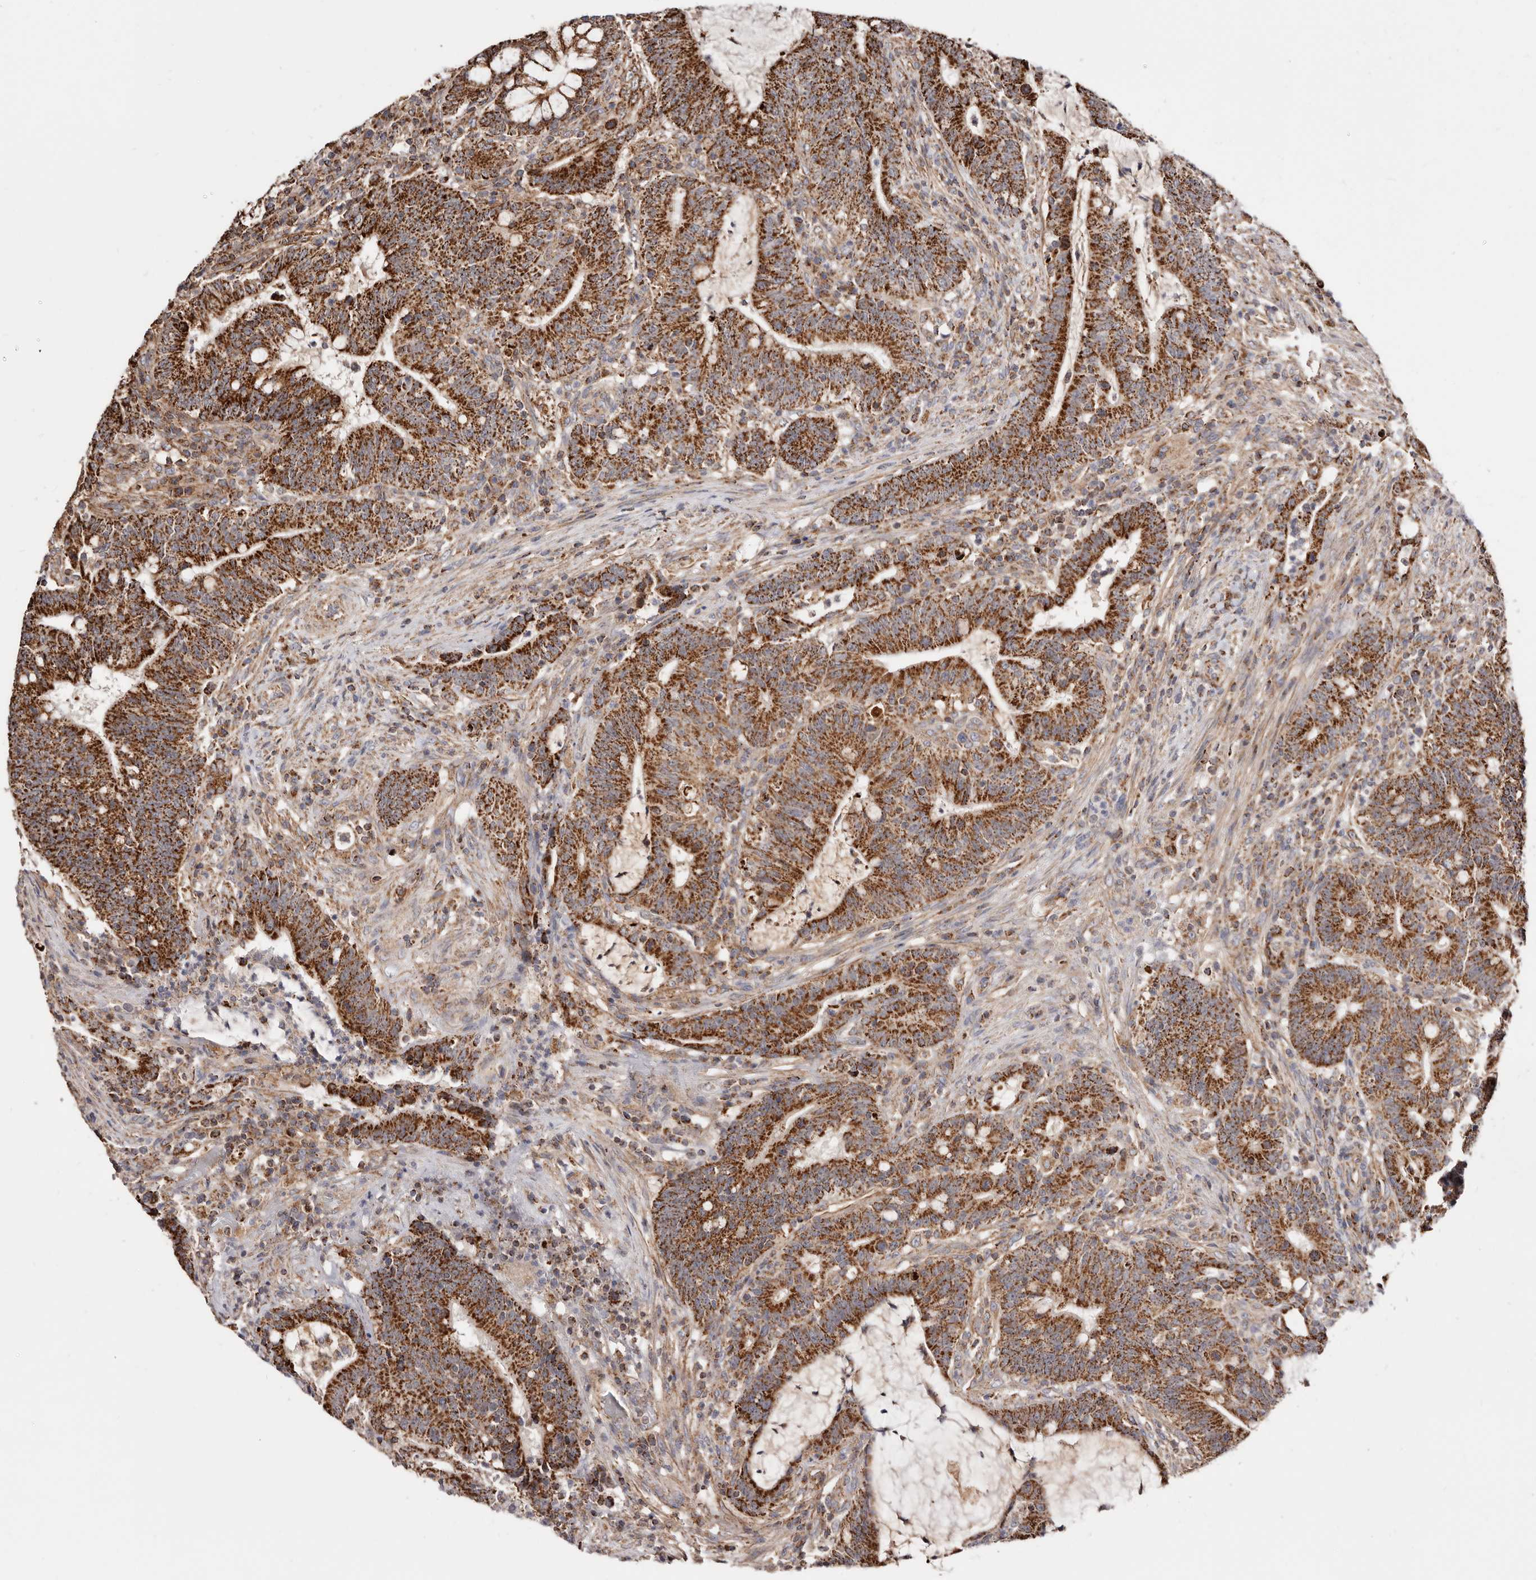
{"staining": {"intensity": "strong", "quantity": ">75%", "location": "cytoplasmic/membranous"}, "tissue": "colorectal cancer", "cell_type": "Tumor cells", "image_type": "cancer", "snomed": [{"axis": "morphology", "description": "Adenocarcinoma, NOS"}, {"axis": "topography", "description": "Colon"}], "caption": "Strong cytoplasmic/membranous positivity is identified in approximately >75% of tumor cells in colorectal cancer (adenocarcinoma).", "gene": "PRKACB", "patient": {"sex": "female", "age": 66}}